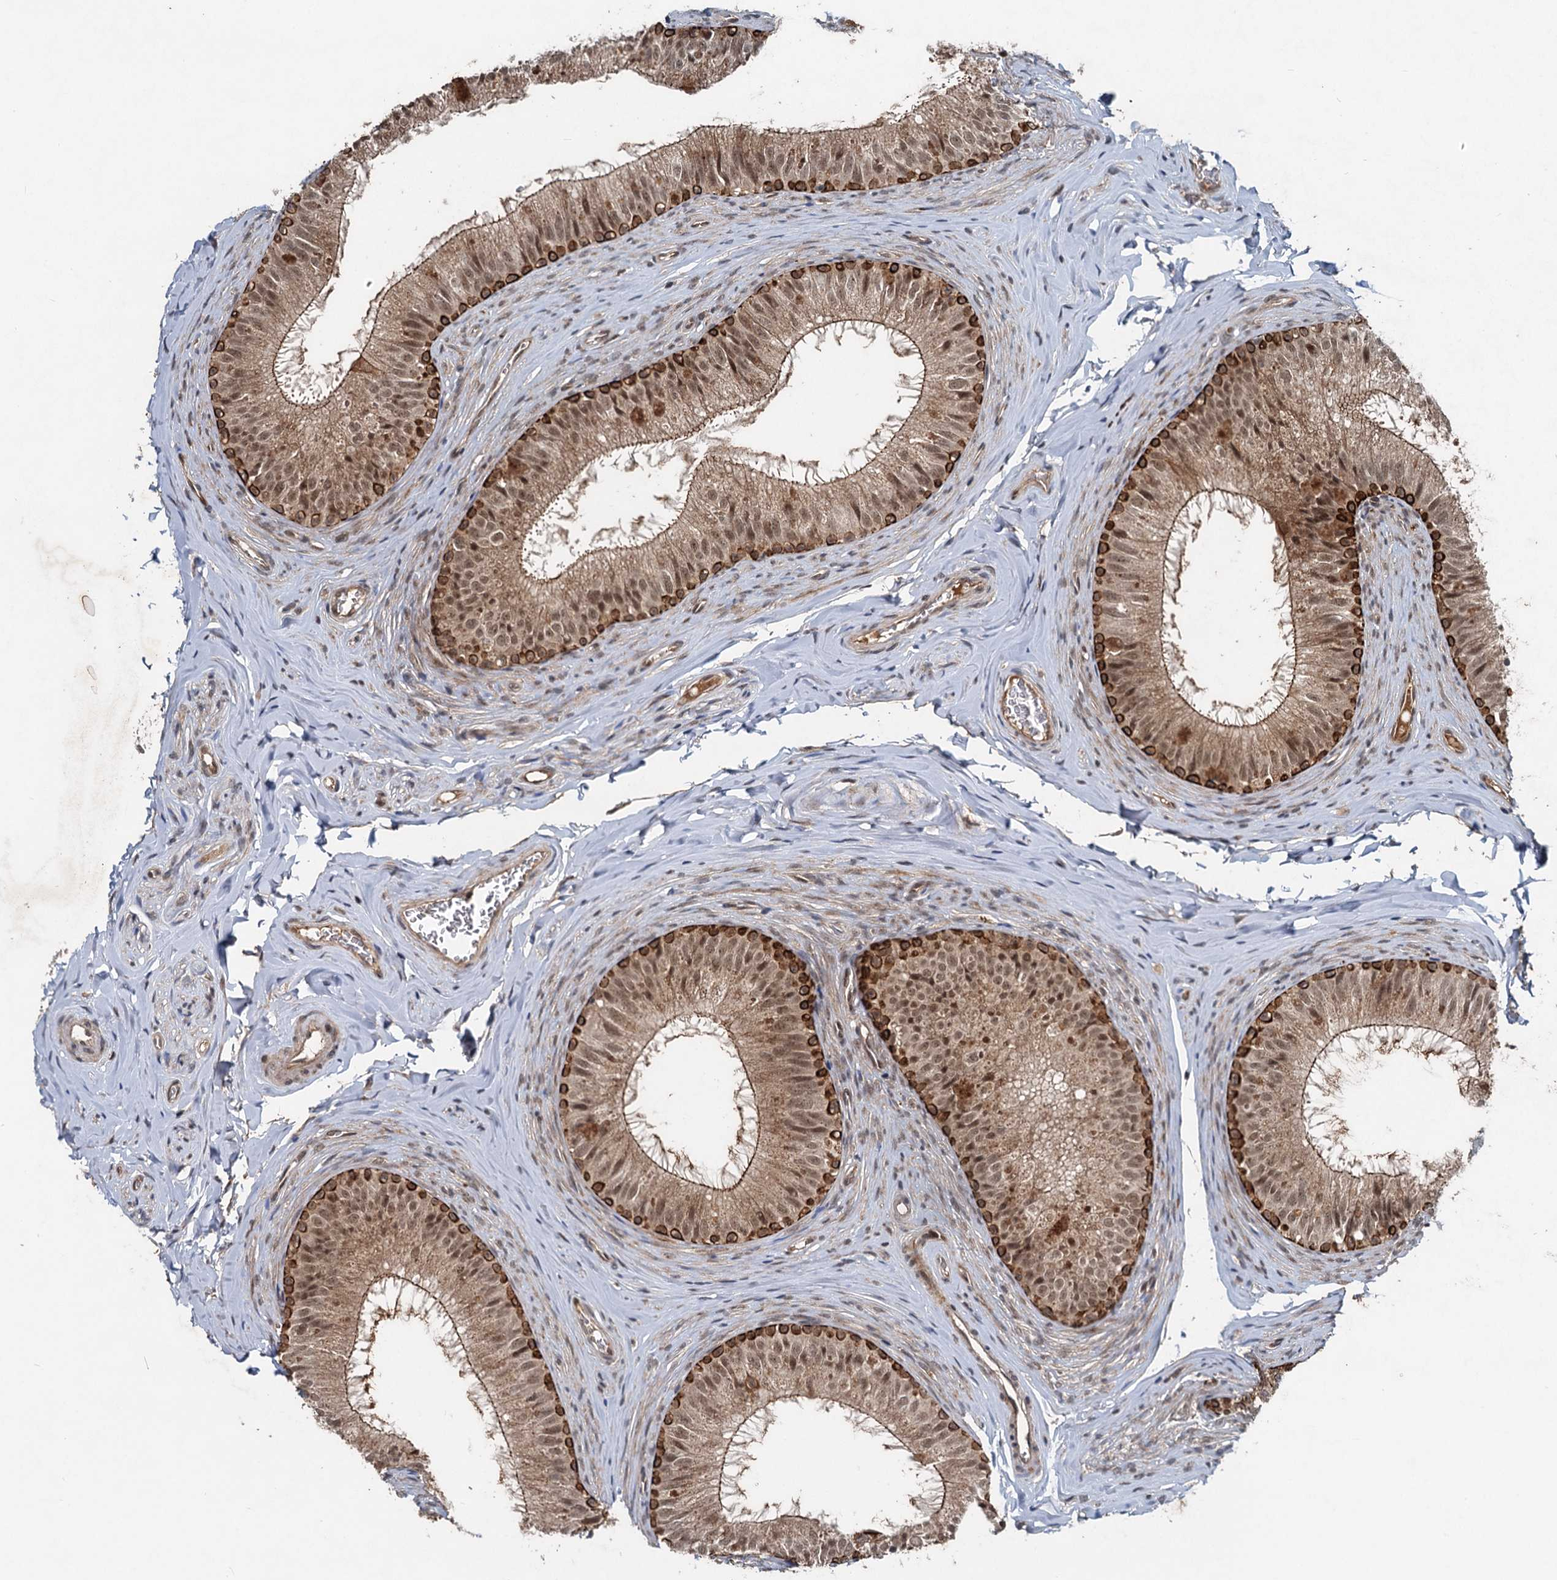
{"staining": {"intensity": "strong", "quantity": ">75%", "location": "cytoplasmic/membranous,nuclear"}, "tissue": "epididymis", "cell_type": "Glandular cells", "image_type": "normal", "snomed": [{"axis": "morphology", "description": "Normal tissue, NOS"}, {"axis": "topography", "description": "Epididymis"}], "caption": "This photomicrograph exhibits IHC staining of normal human epididymis, with high strong cytoplasmic/membranous,nuclear staining in approximately >75% of glandular cells.", "gene": "RITA1", "patient": {"sex": "male", "age": 34}}